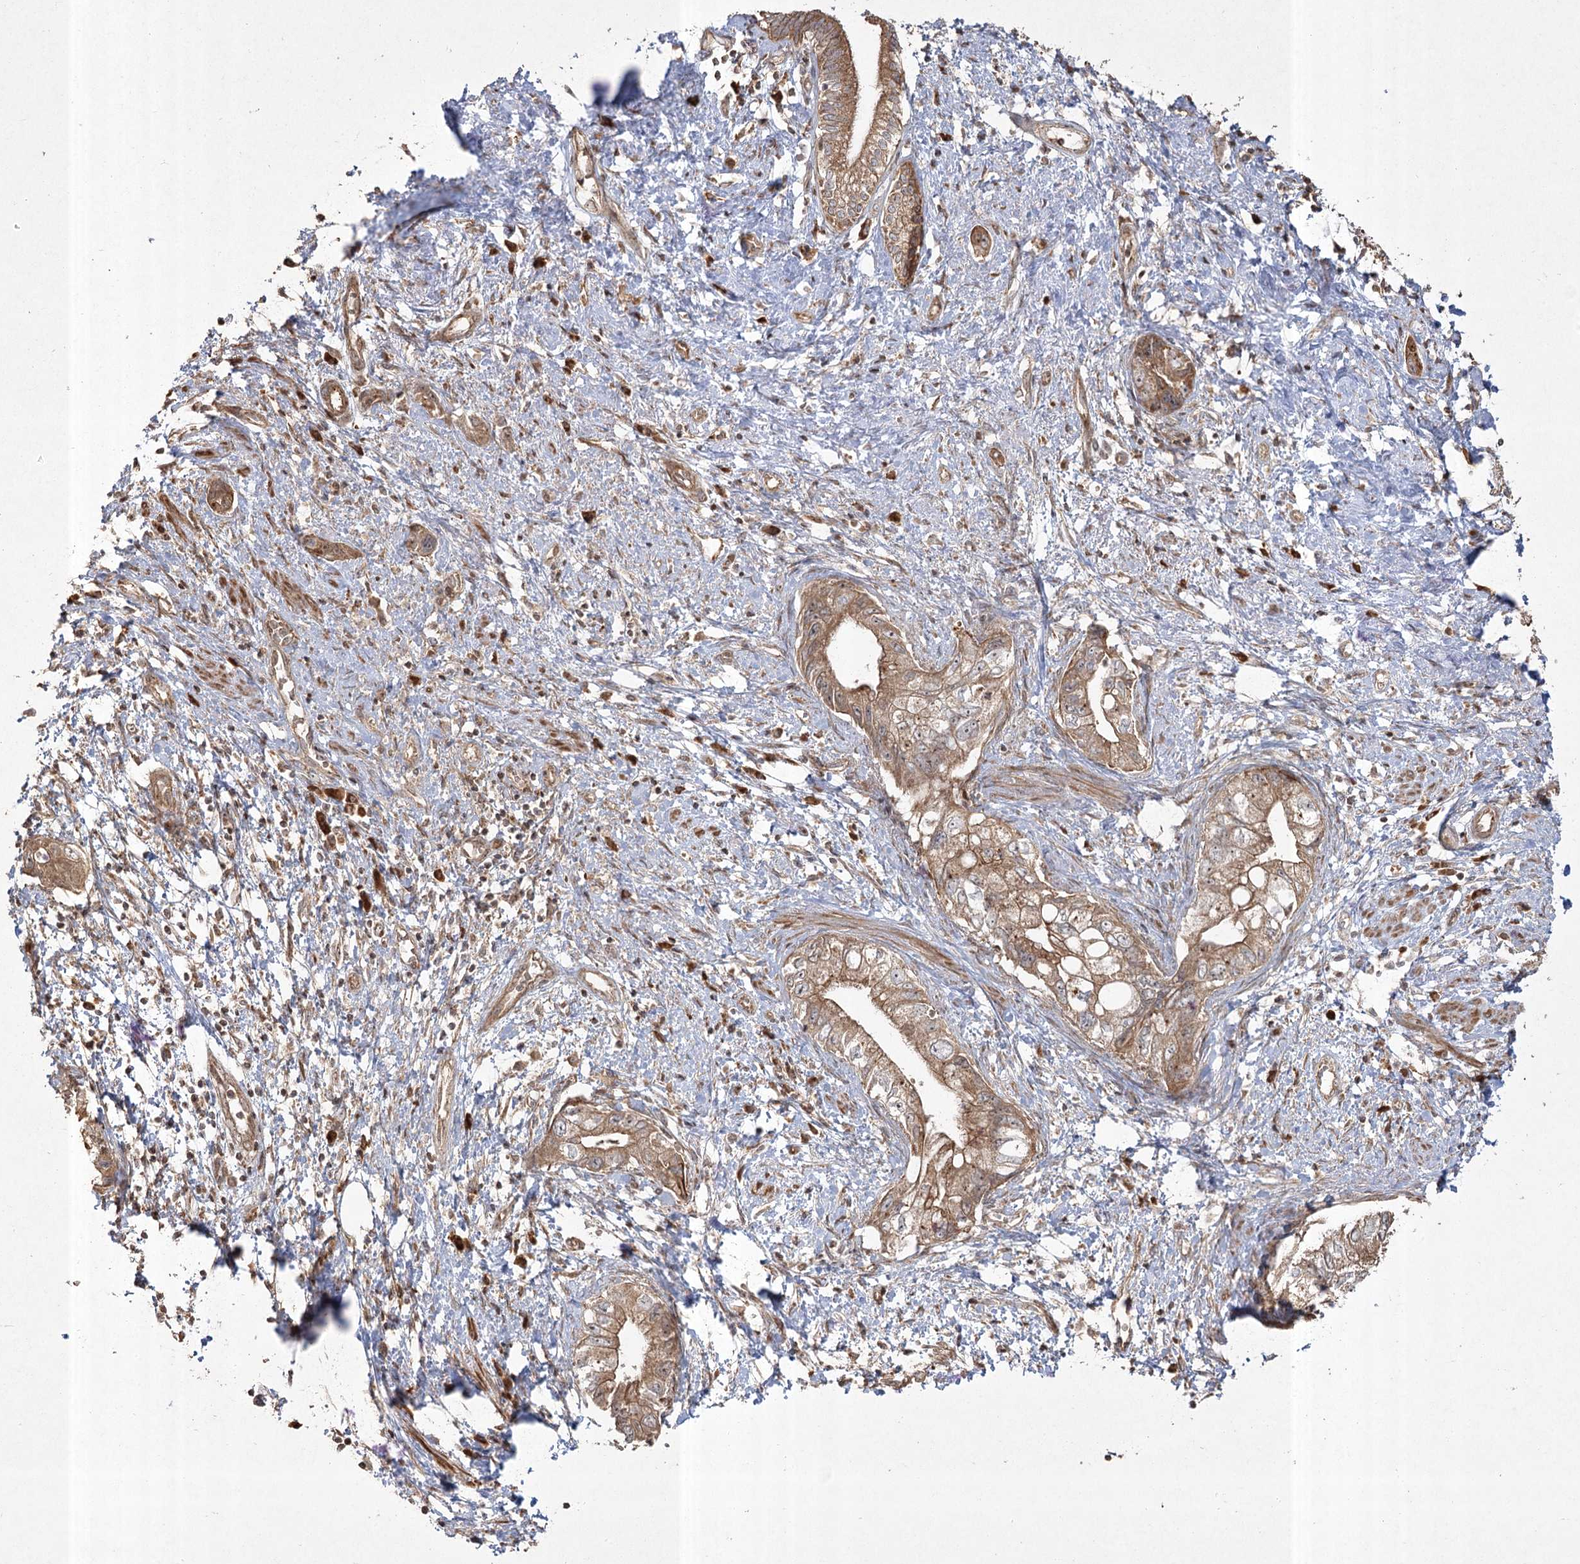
{"staining": {"intensity": "moderate", "quantity": ">75%", "location": "cytoplasmic/membranous"}, "tissue": "pancreatic cancer", "cell_type": "Tumor cells", "image_type": "cancer", "snomed": [{"axis": "morphology", "description": "Adenocarcinoma, NOS"}, {"axis": "topography", "description": "Pancreas"}], "caption": "This micrograph displays IHC staining of adenocarcinoma (pancreatic), with medium moderate cytoplasmic/membranous positivity in approximately >75% of tumor cells.", "gene": "CPLANE1", "patient": {"sex": "female", "age": 73}}